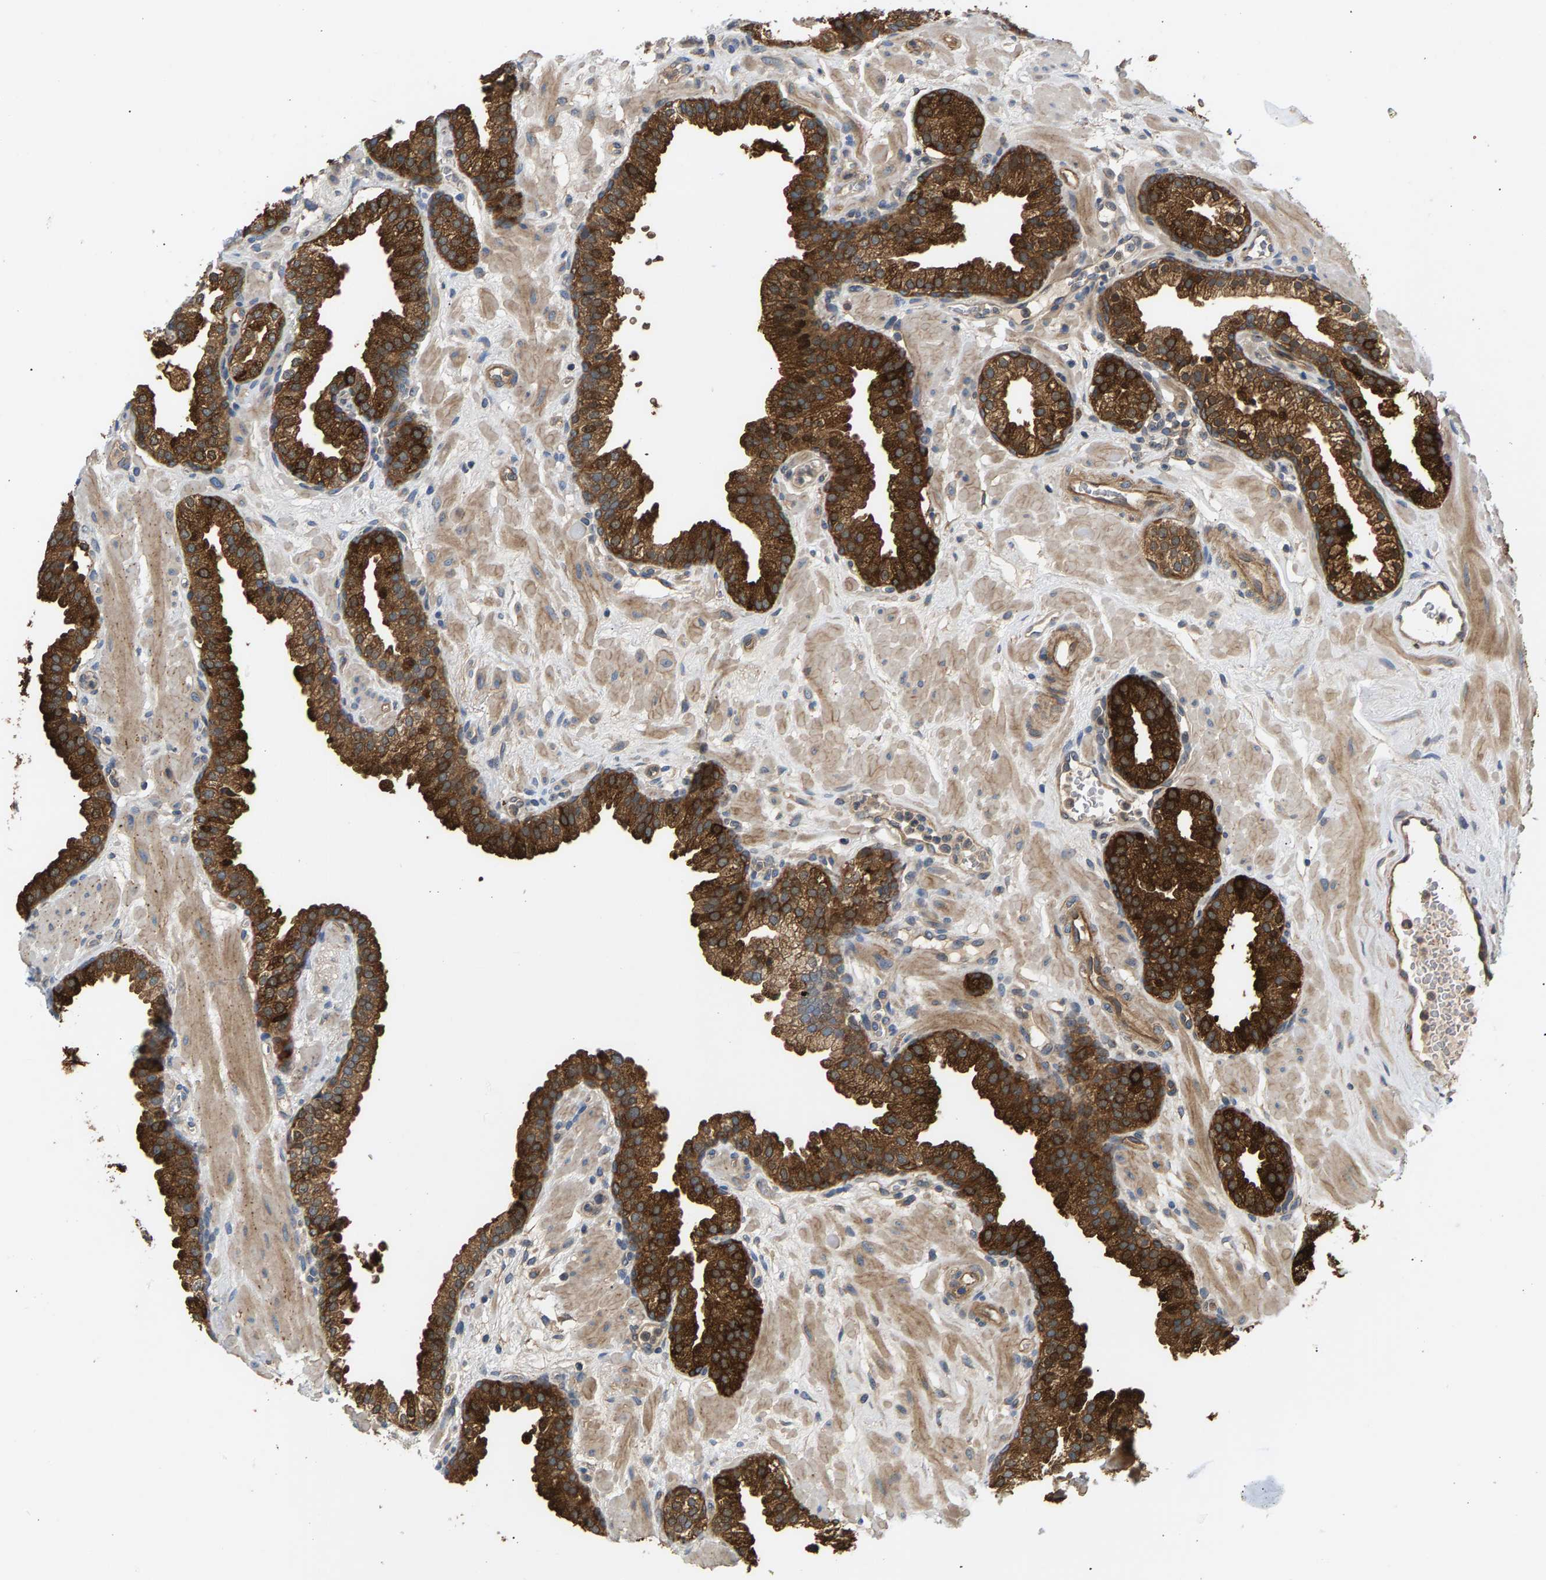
{"staining": {"intensity": "strong", "quantity": ">75%", "location": "cytoplasmic/membranous"}, "tissue": "prostate", "cell_type": "Glandular cells", "image_type": "normal", "snomed": [{"axis": "morphology", "description": "Normal tissue, NOS"}, {"axis": "morphology", "description": "Urothelial carcinoma, Low grade"}, {"axis": "topography", "description": "Urinary bladder"}, {"axis": "topography", "description": "Prostate"}], "caption": "Protein analysis of benign prostate reveals strong cytoplasmic/membranous positivity in approximately >75% of glandular cells.", "gene": "KRTAP27", "patient": {"sex": "male", "age": 60}}